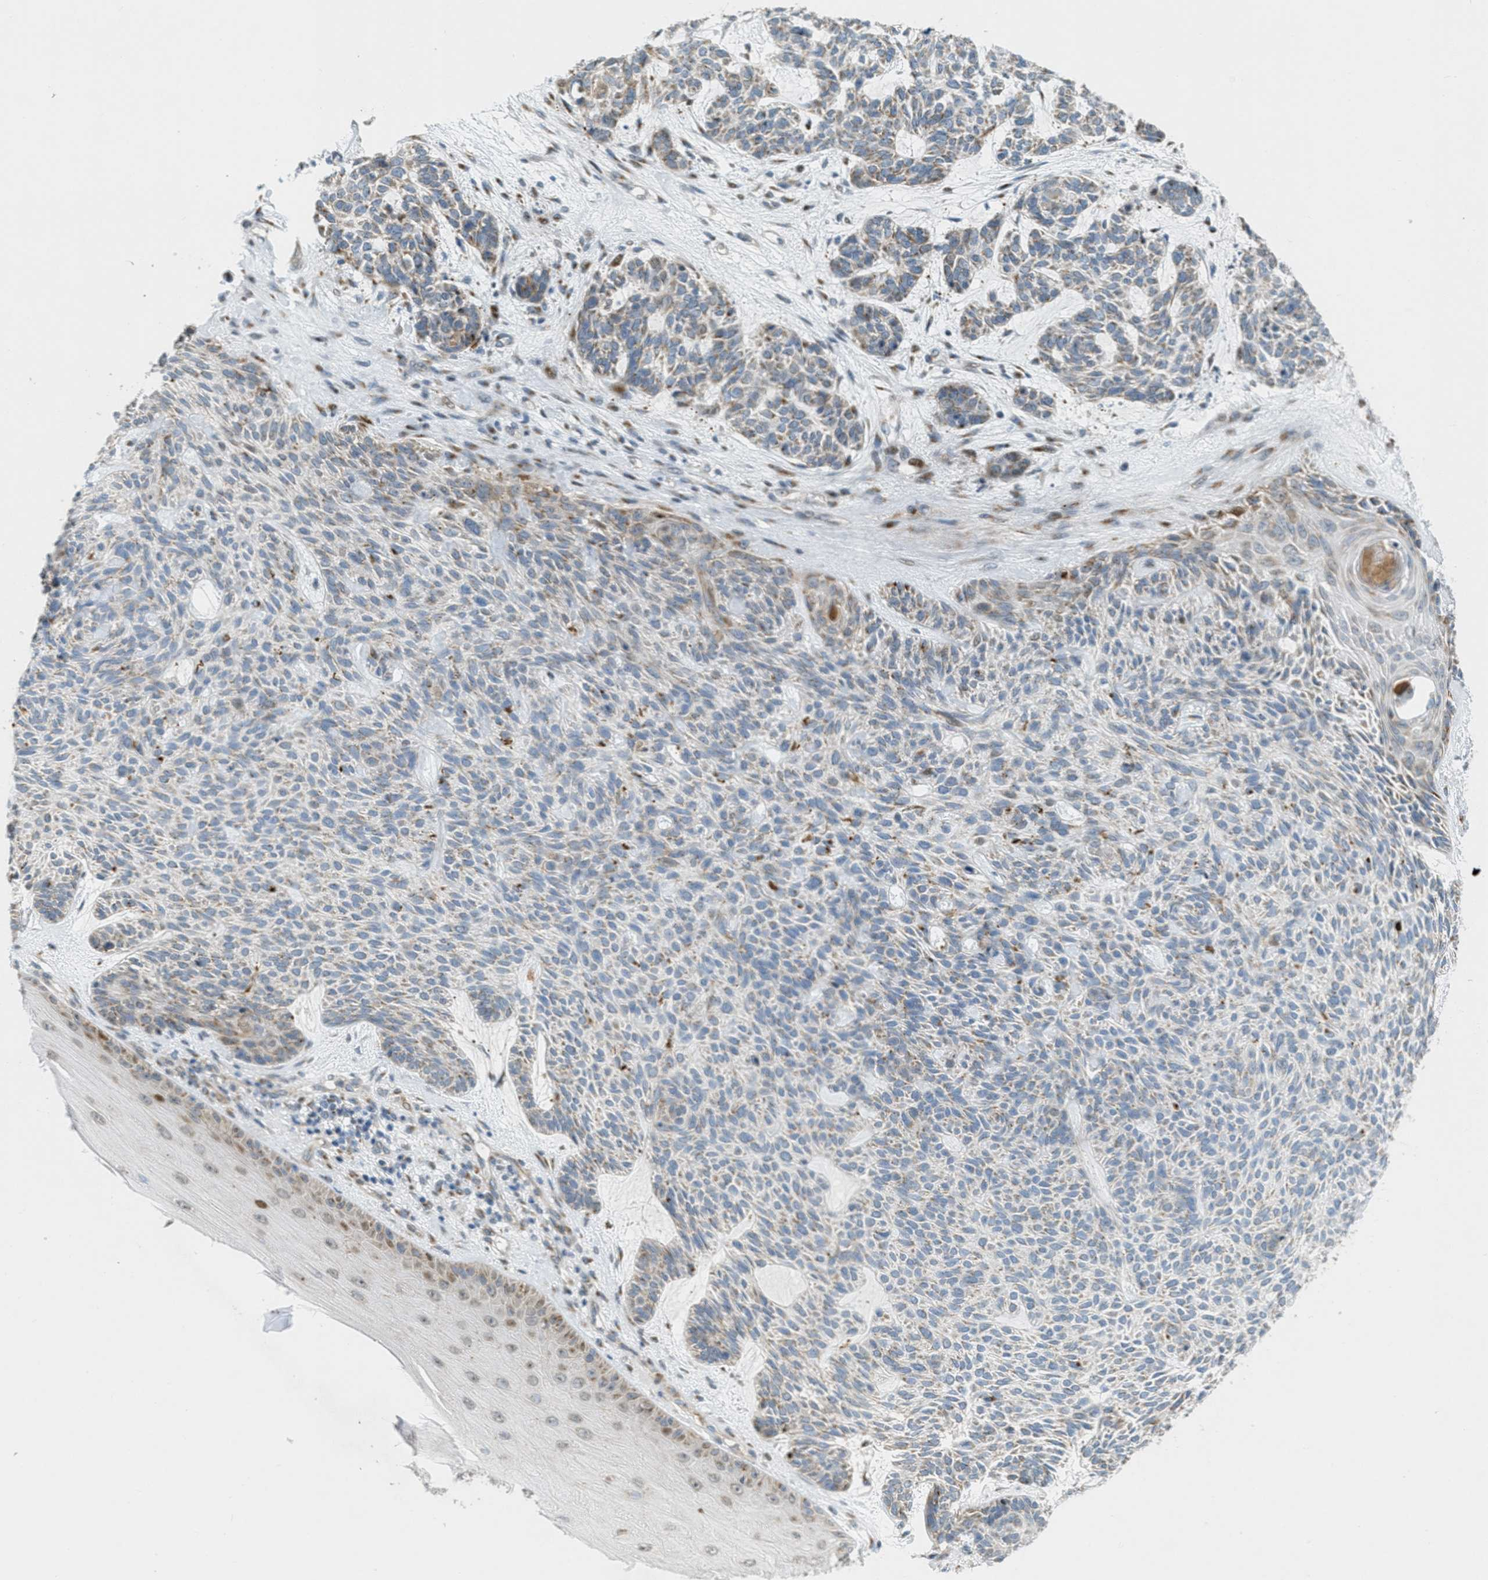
{"staining": {"intensity": "weak", "quantity": "25%-75%", "location": "cytoplasmic/membranous"}, "tissue": "skin cancer", "cell_type": "Tumor cells", "image_type": "cancer", "snomed": [{"axis": "morphology", "description": "Basal cell carcinoma"}, {"axis": "topography", "description": "Skin"}], "caption": "Protein staining of skin basal cell carcinoma tissue demonstrates weak cytoplasmic/membranous expression in about 25%-75% of tumor cells.", "gene": "ZFPL1", "patient": {"sex": "male", "age": 55}}